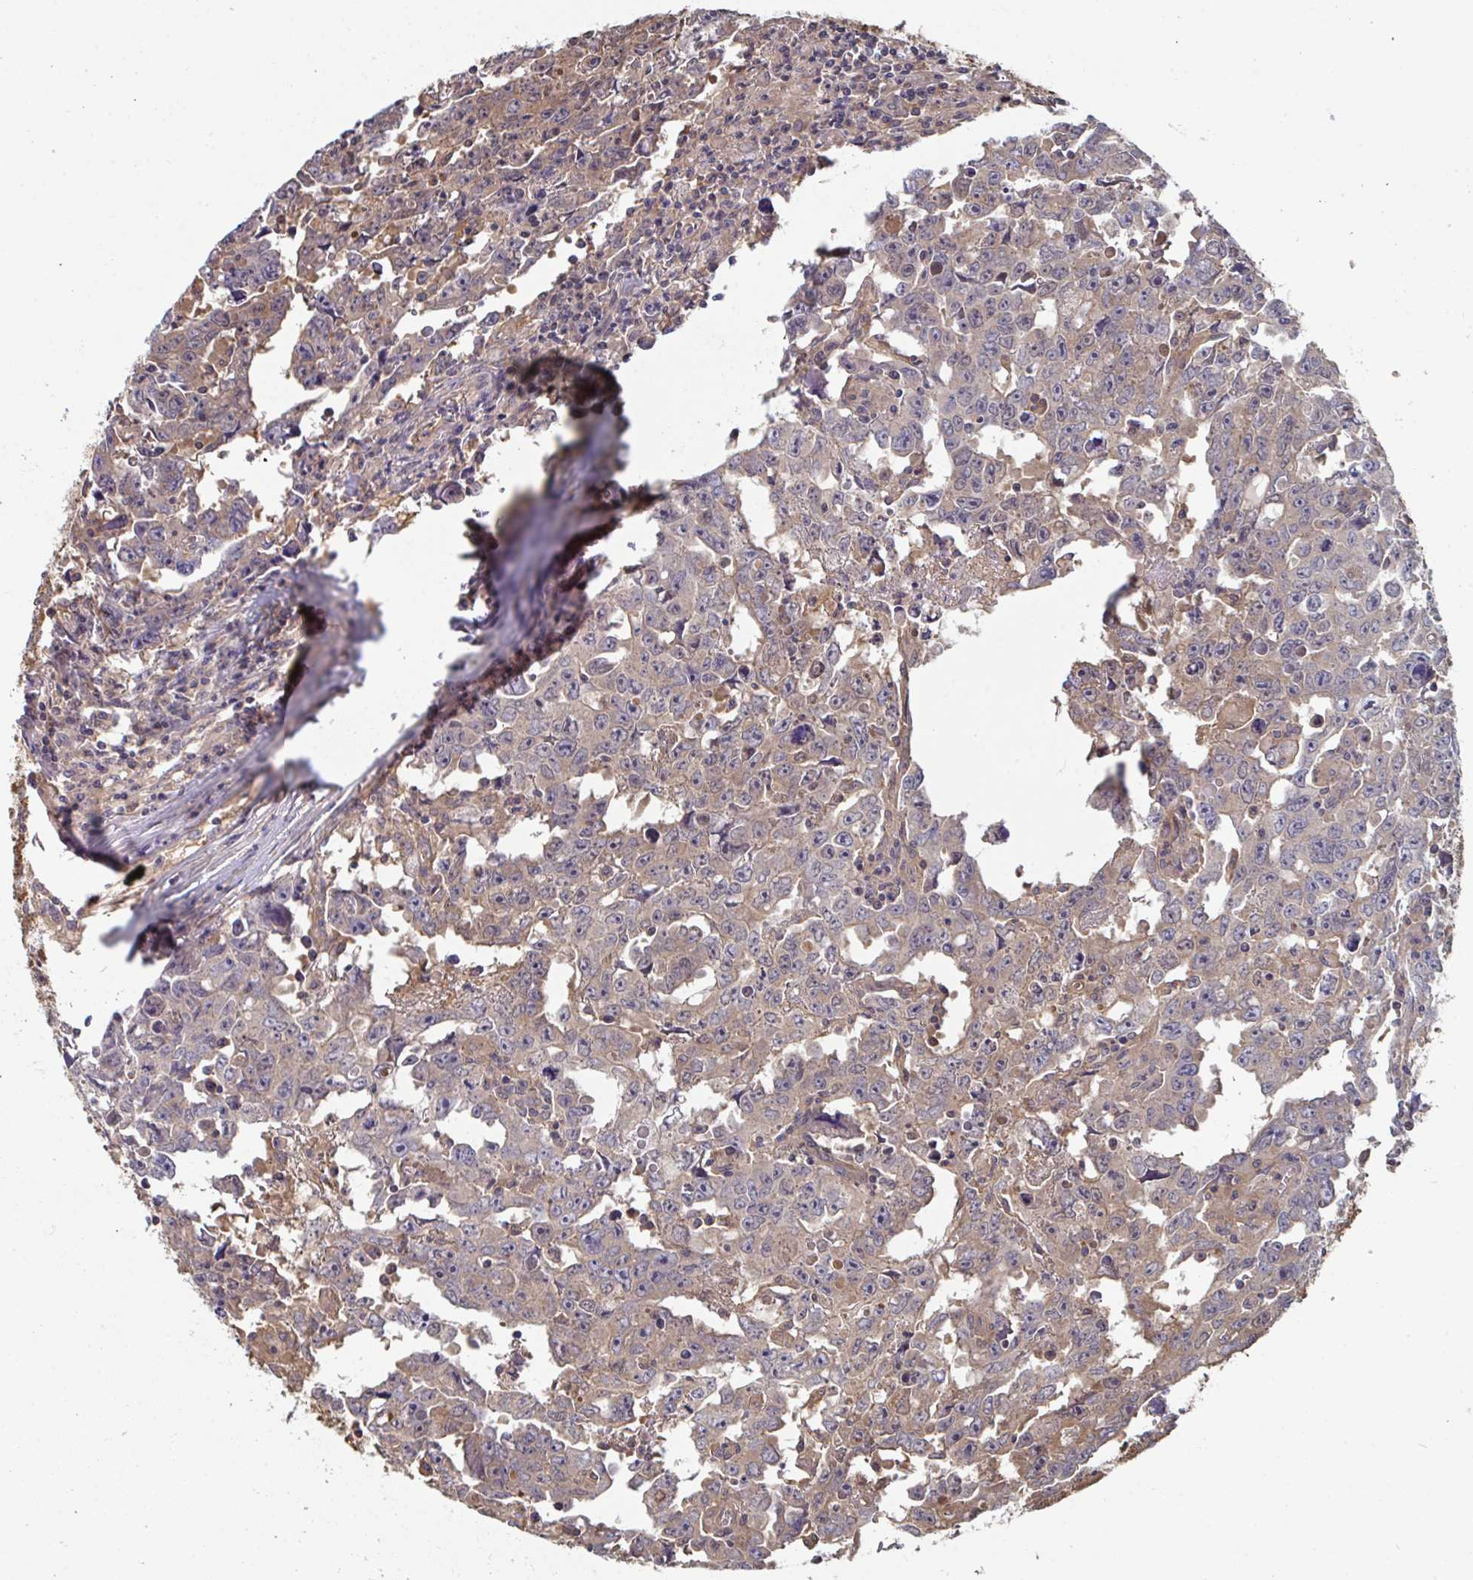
{"staining": {"intensity": "weak", "quantity": "25%-75%", "location": "cytoplasmic/membranous"}, "tissue": "testis cancer", "cell_type": "Tumor cells", "image_type": "cancer", "snomed": [{"axis": "morphology", "description": "Carcinoma, Embryonal, NOS"}, {"axis": "topography", "description": "Testis"}], "caption": "Embryonal carcinoma (testis) stained with DAB immunohistochemistry demonstrates low levels of weak cytoplasmic/membranous staining in about 25%-75% of tumor cells.", "gene": "TTC9C", "patient": {"sex": "male", "age": 22}}